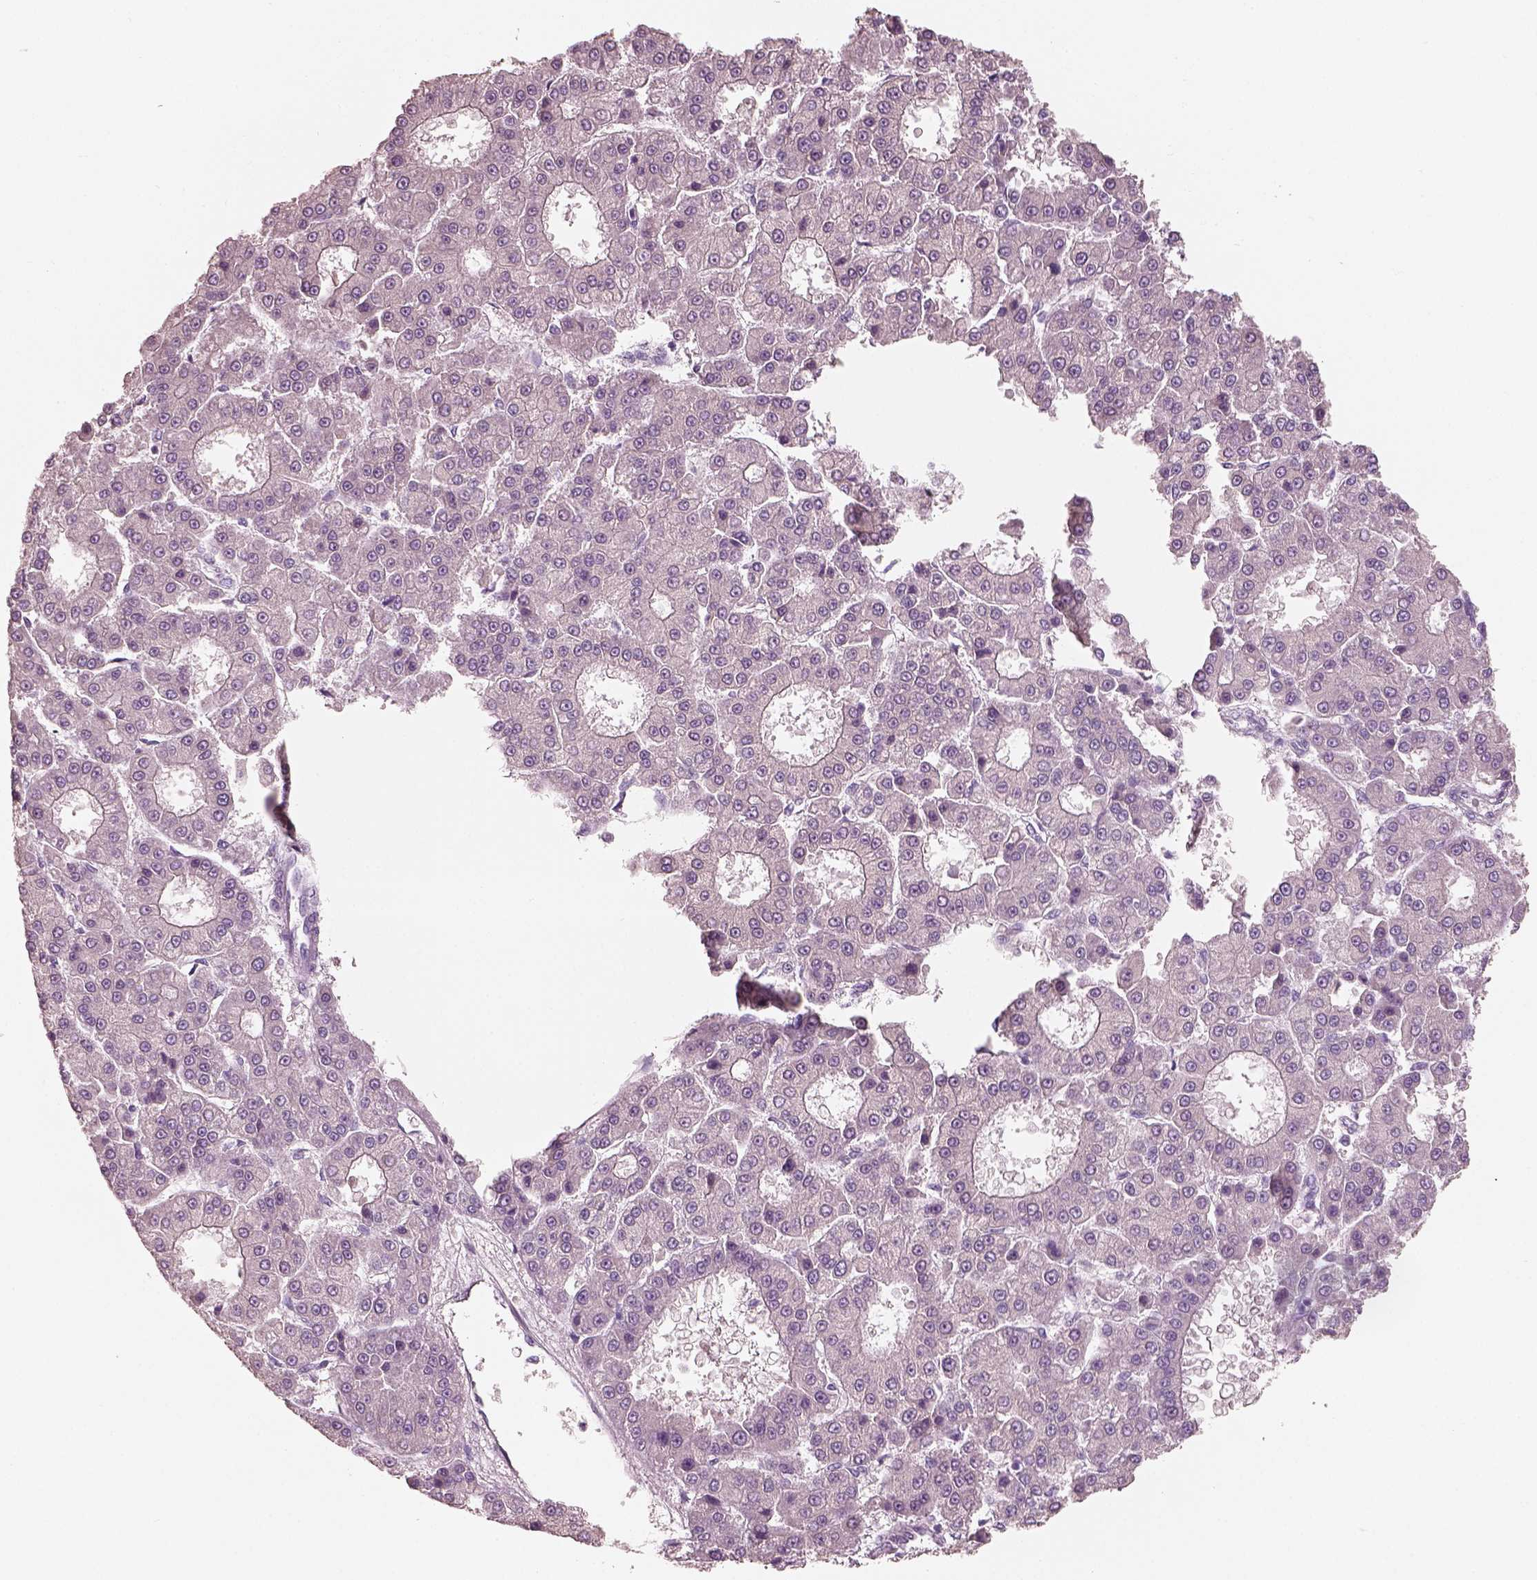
{"staining": {"intensity": "negative", "quantity": "none", "location": "none"}, "tissue": "liver cancer", "cell_type": "Tumor cells", "image_type": "cancer", "snomed": [{"axis": "morphology", "description": "Carcinoma, Hepatocellular, NOS"}, {"axis": "topography", "description": "Liver"}], "caption": "IHC of liver hepatocellular carcinoma displays no positivity in tumor cells.", "gene": "PNOC", "patient": {"sex": "male", "age": 70}}